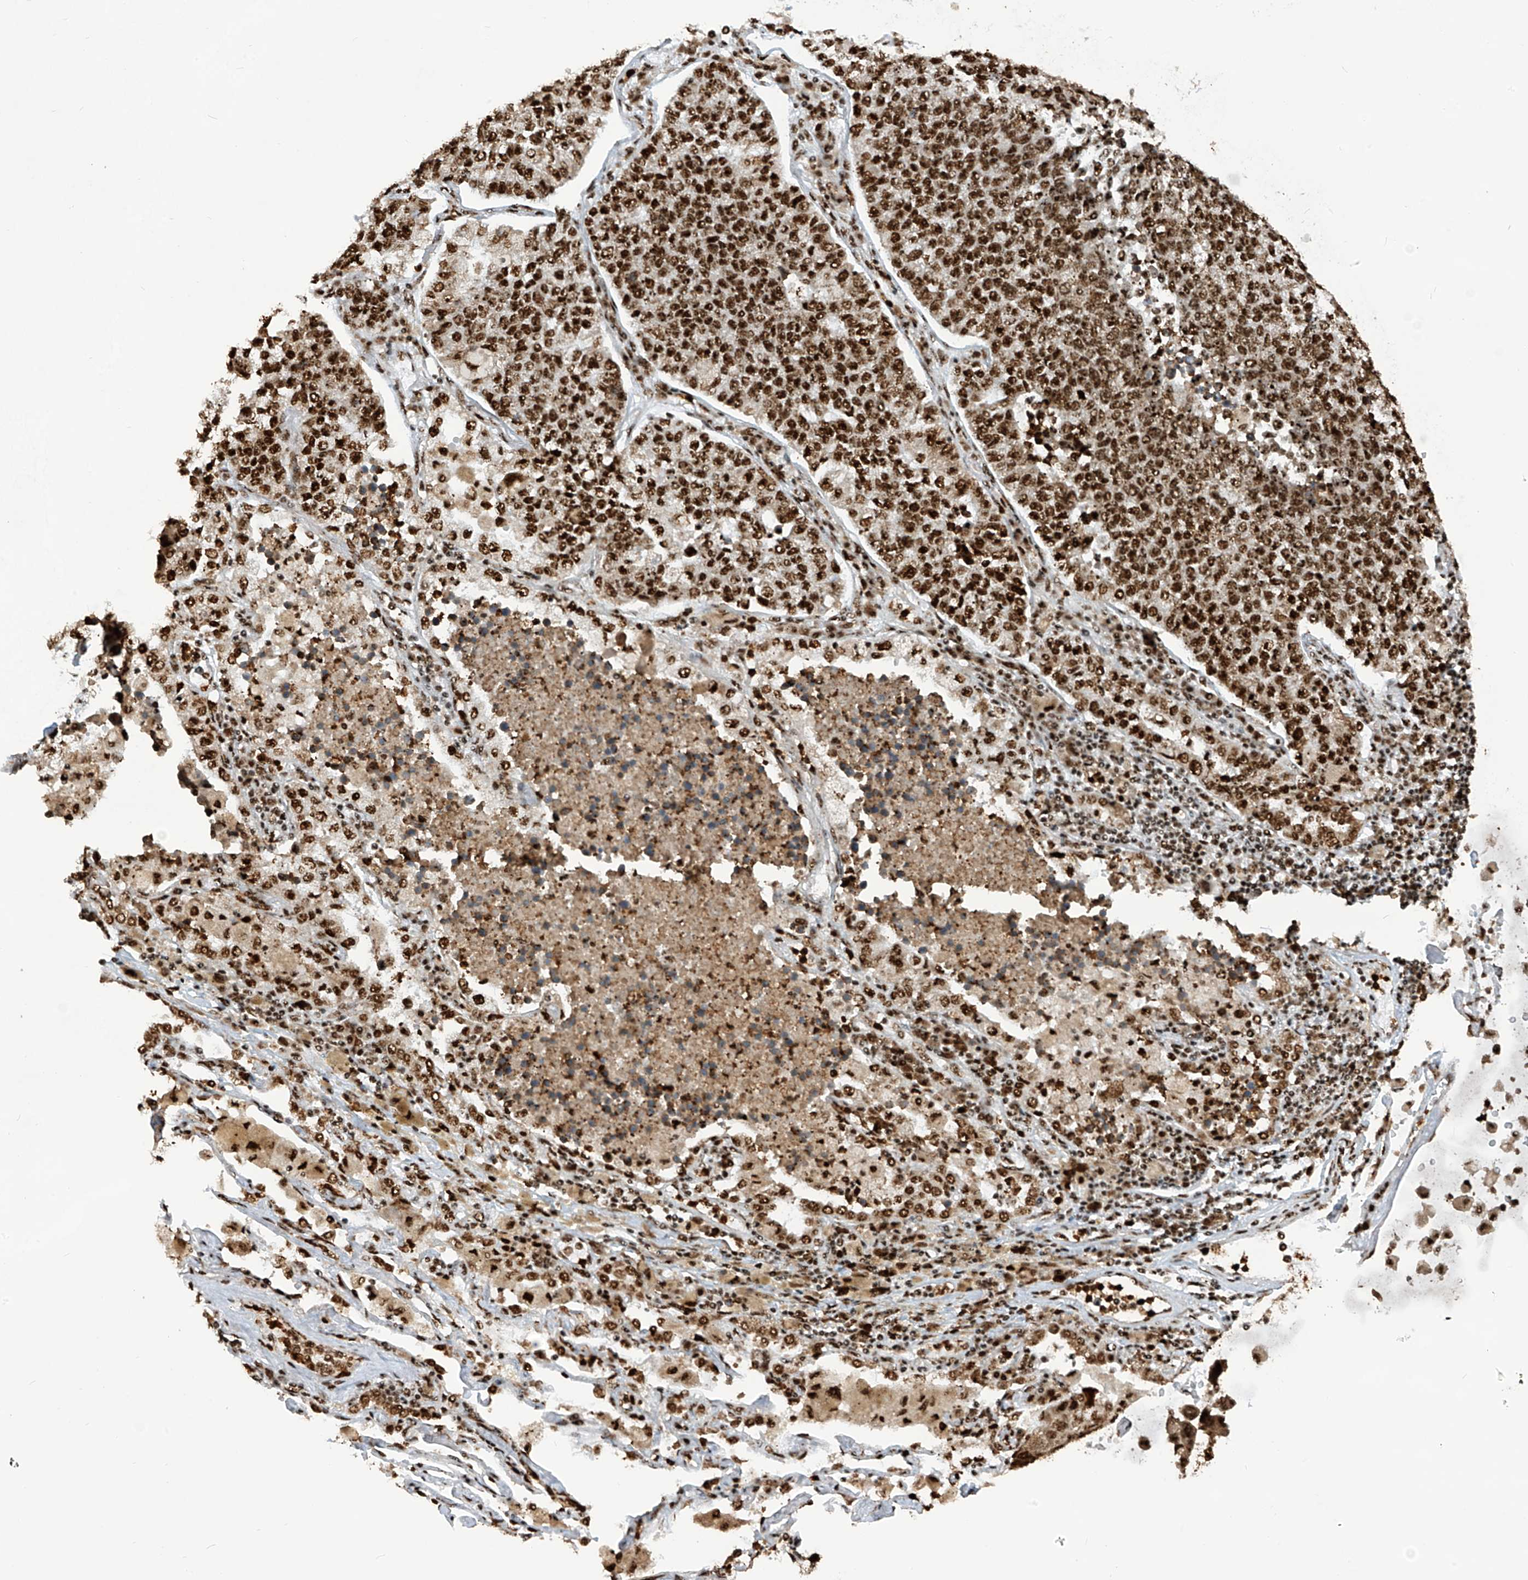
{"staining": {"intensity": "strong", "quantity": ">75%", "location": "nuclear"}, "tissue": "lung cancer", "cell_type": "Tumor cells", "image_type": "cancer", "snomed": [{"axis": "morphology", "description": "Adenocarcinoma, NOS"}, {"axis": "topography", "description": "Lung"}], "caption": "Protein analysis of adenocarcinoma (lung) tissue displays strong nuclear staining in approximately >75% of tumor cells.", "gene": "LBH", "patient": {"sex": "male", "age": 49}}